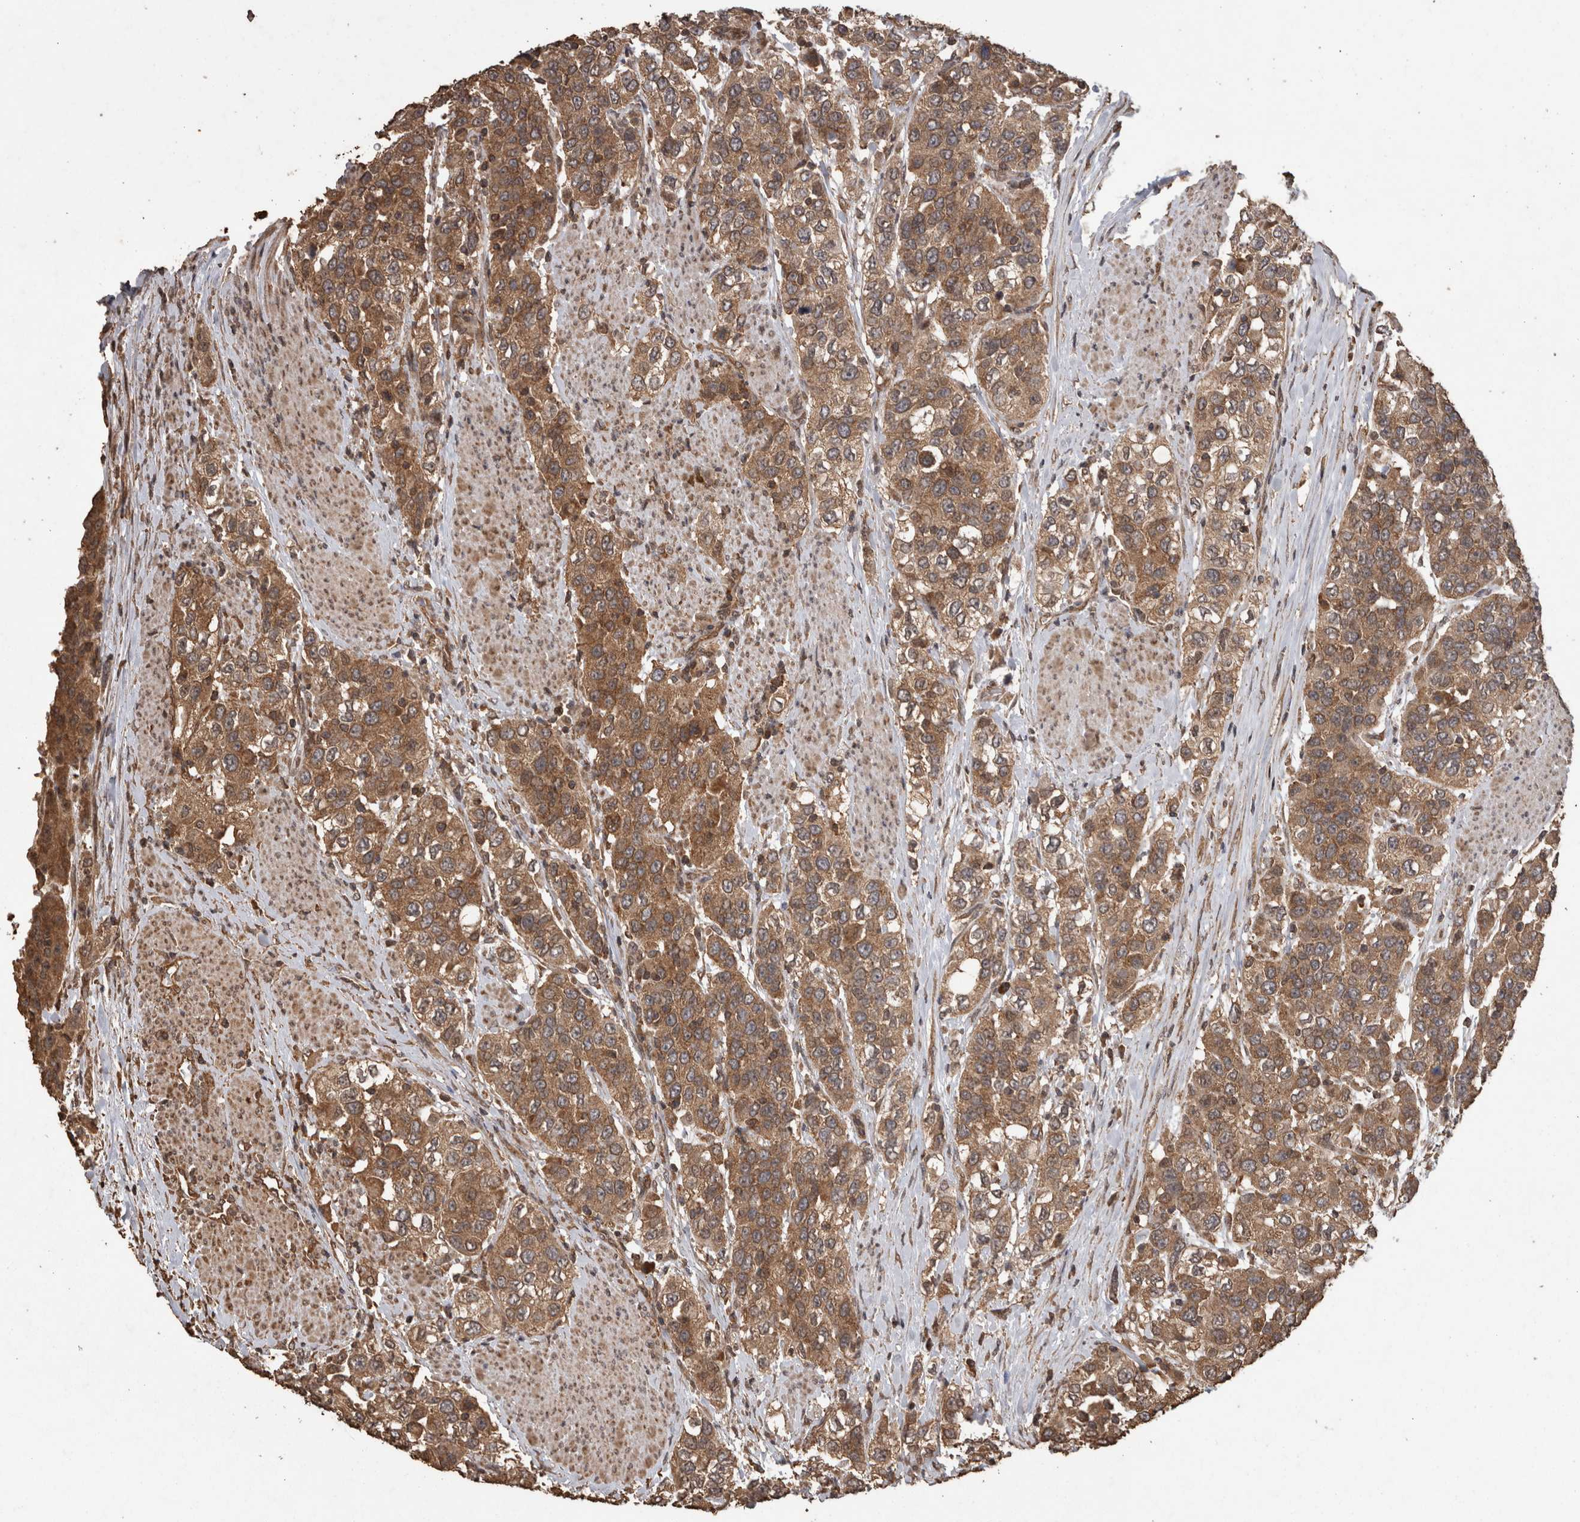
{"staining": {"intensity": "moderate", "quantity": ">75%", "location": "cytoplasmic/membranous"}, "tissue": "urothelial cancer", "cell_type": "Tumor cells", "image_type": "cancer", "snomed": [{"axis": "morphology", "description": "Urothelial carcinoma, High grade"}, {"axis": "topography", "description": "Urinary bladder"}], "caption": "About >75% of tumor cells in urothelial cancer exhibit moderate cytoplasmic/membranous protein positivity as visualized by brown immunohistochemical staining.", "gene": "PINK1", "patient": {"sex": "female", "age": 80}}